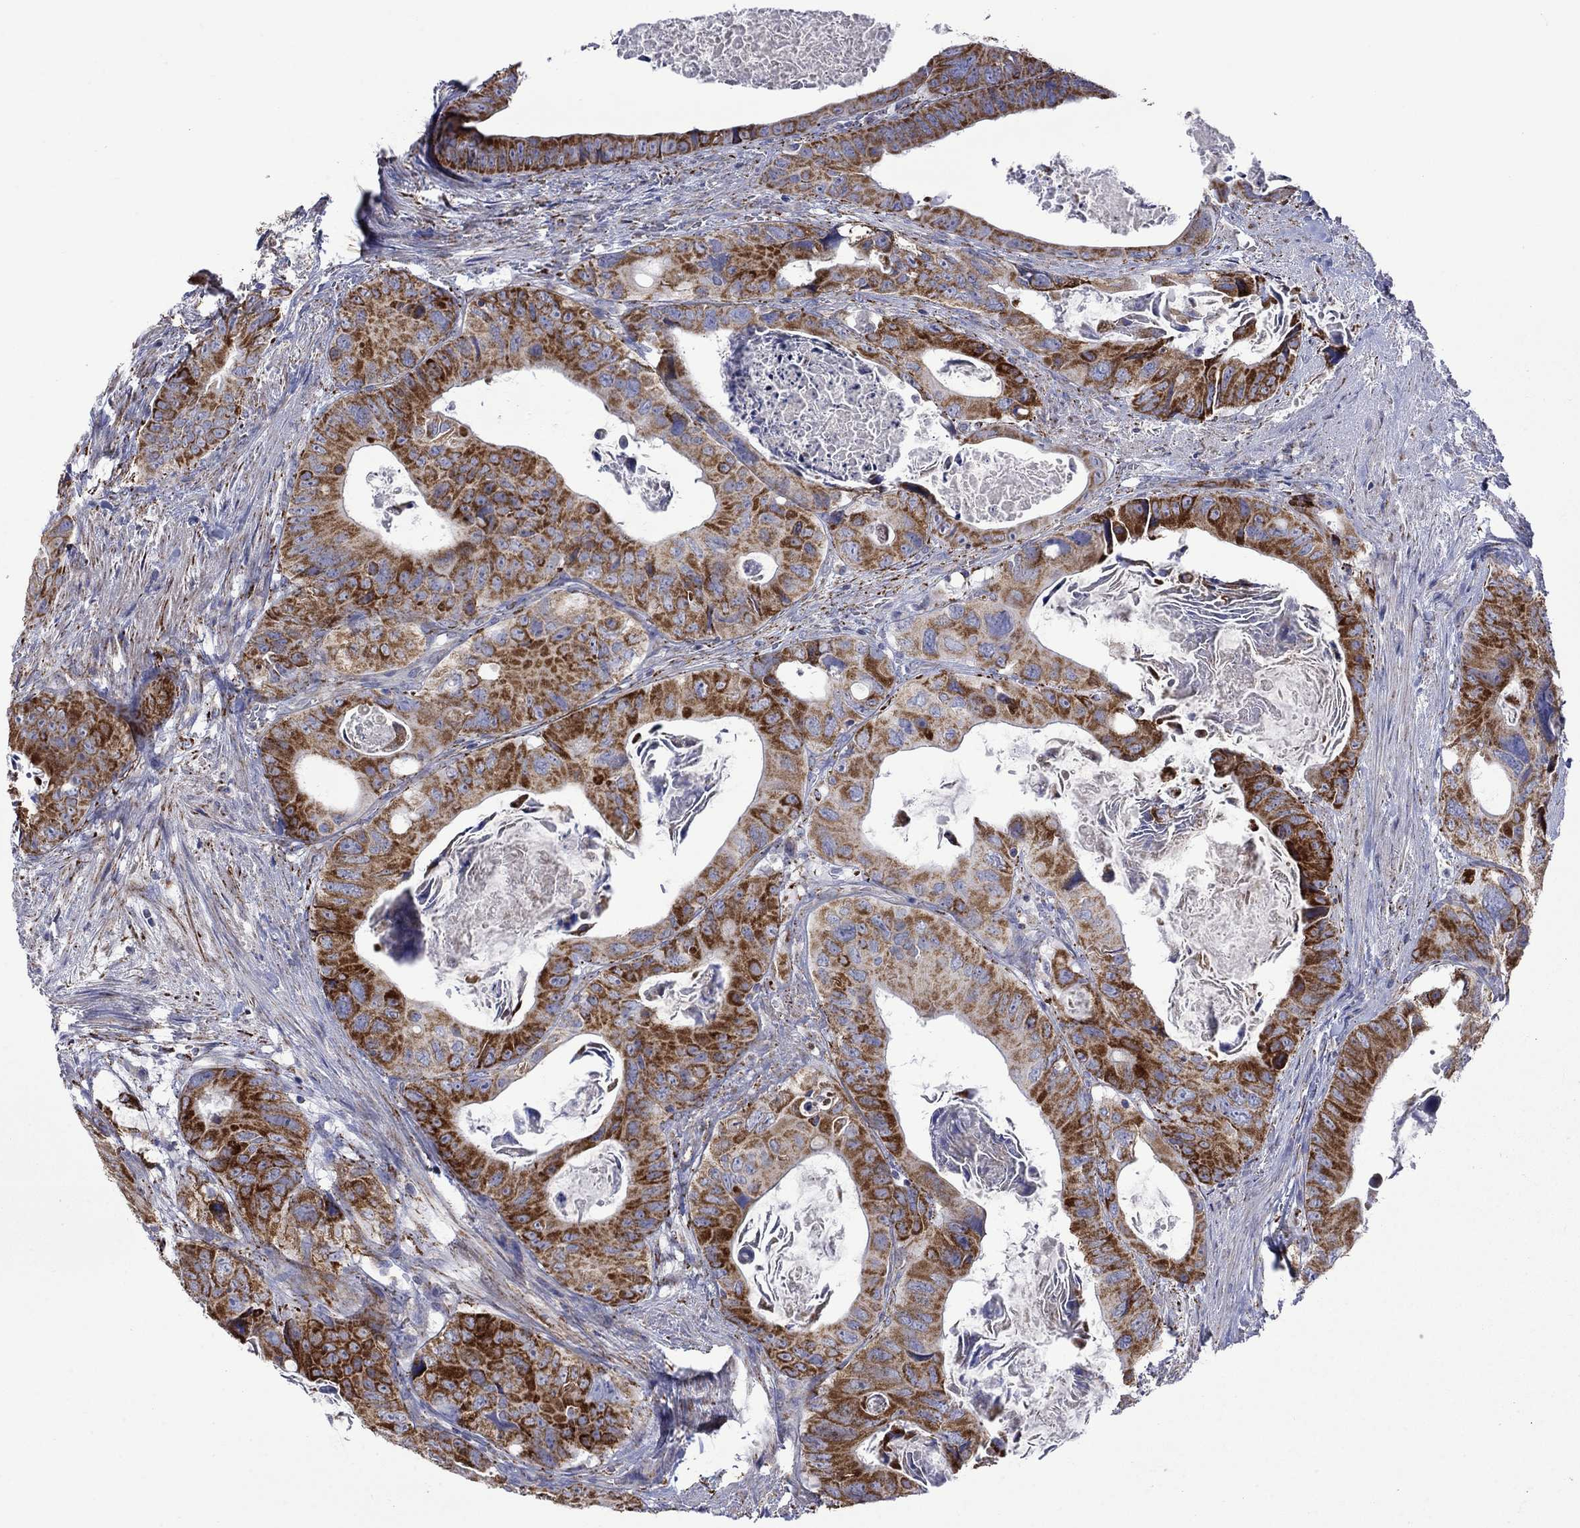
{"staining": {"intensity": "strong", "quantity": ">75%", "location": "cytoplasmic/membranous"}, "tissue": "colorectal cancer", "cell_type": "Tumor cells", "image_type": "cancer", "snomed": [{"axis": "morphology", "description": "Adenocarcinoma, NOS"}, {"axis": "topography", "description": "Rectum"}], "caption": "The image displays staining of adenocarcinoma (colorectal), revealing strong cytoplasmic/membranous protein staining (brown color) within tumor cells. (IHC, brightfield microscopy, high magnification).", "gene": "CISD1", "patient": {"sex": "male", "age": 64}}